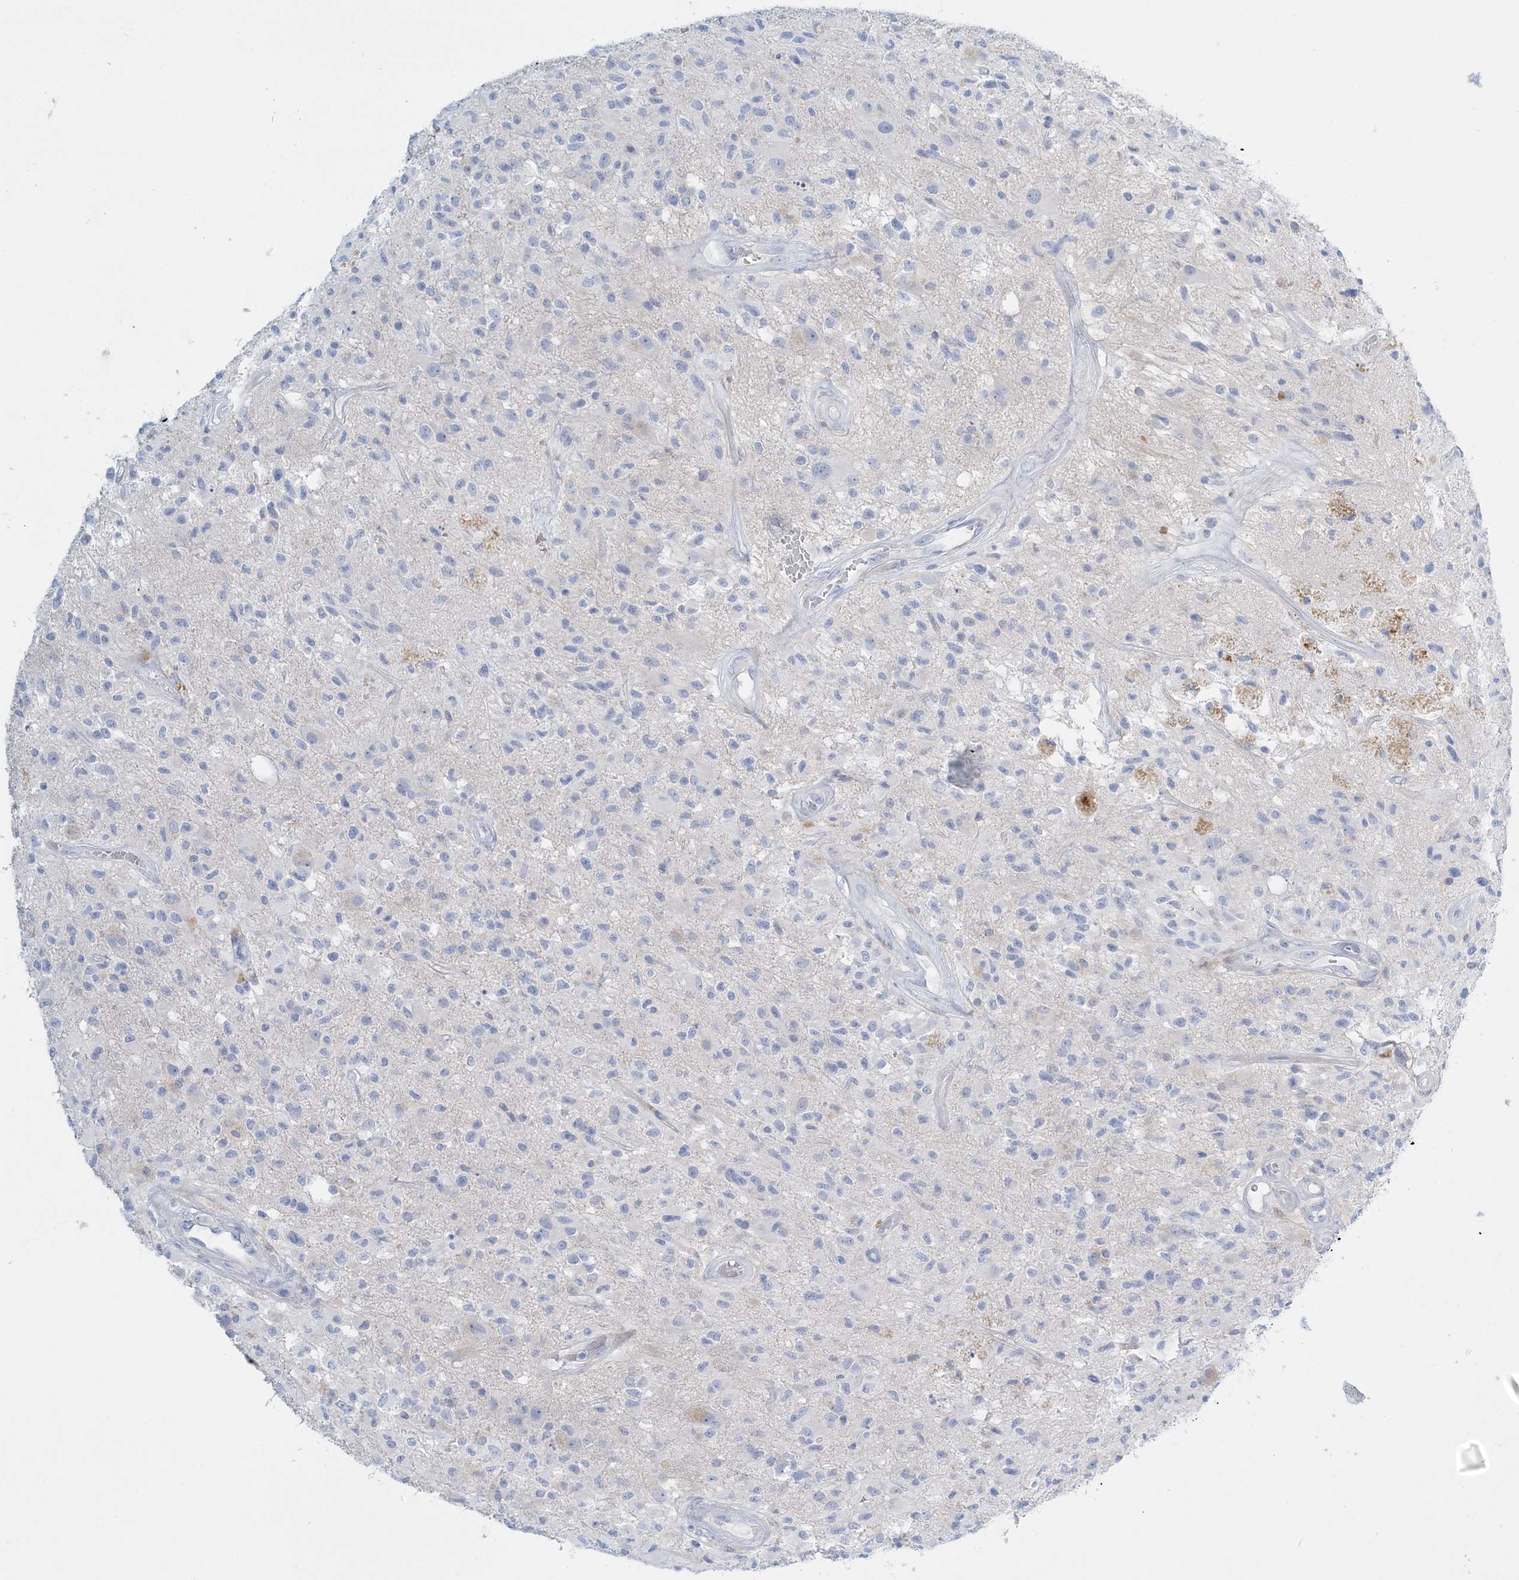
{"staining": {"intensity": "negative", "quantity": "none", "location": "none"}, "tissue": "glioma", "cell_type": "Tumor cells", "image_type": "cancer", "snomed": [{"axis": "morphology", "description": "Glioma, malignant, High grade"}, {"axis": "morphology", "description": "Glioblastoma, NOS"}, {"axis": "topography", "description": "Brain"}], "caption": "Immunohistochemistry (IHC) of malignant high-grade glioma exhibits no expression in tumor cells.", "gene": "WDSUB1", "patient": {"sex": "male", "age": 60}}